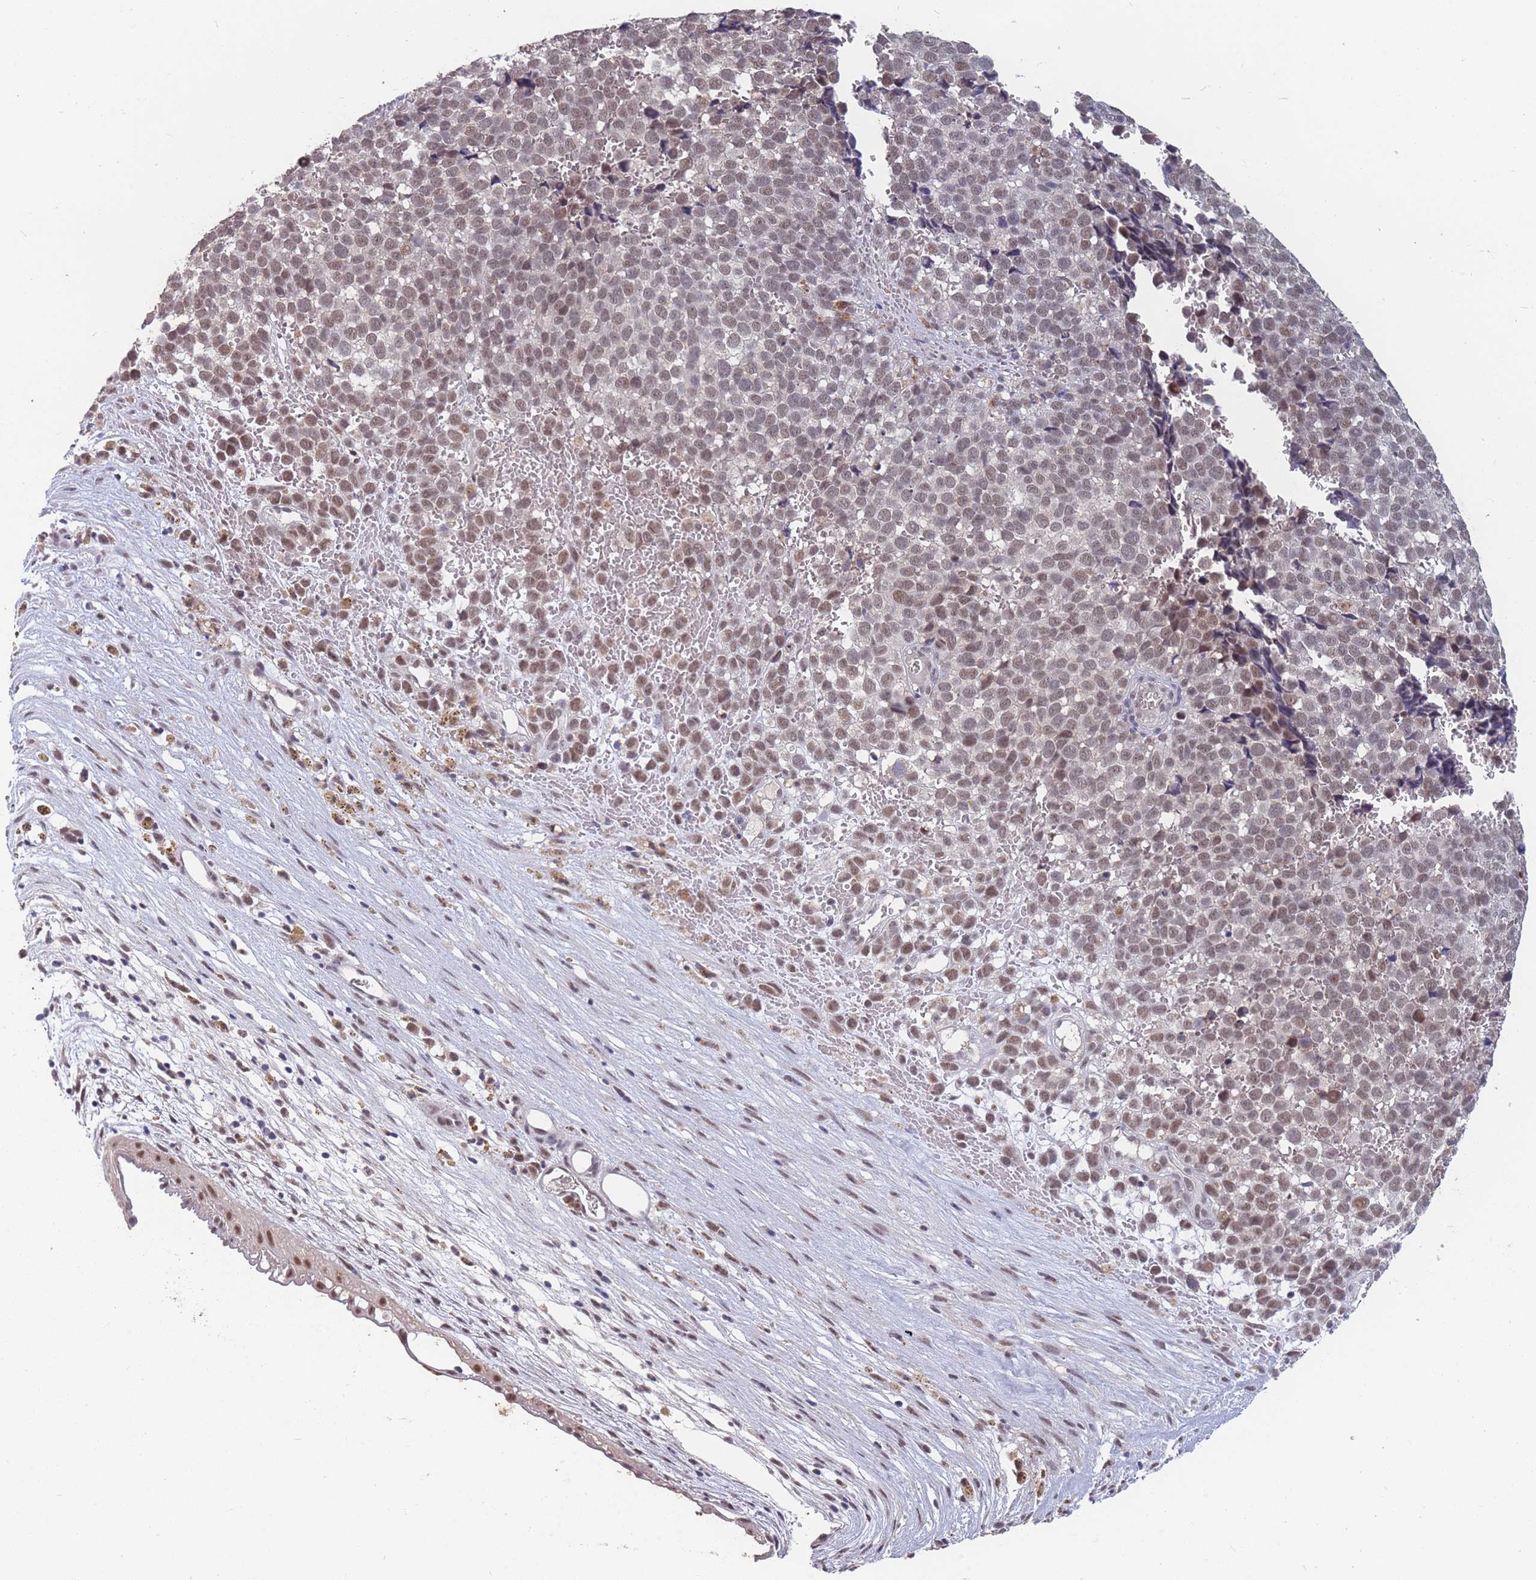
{"staining": {"intensity": "weak", "quantity": ">75%", "location": "nuclear"}, "tissue": "melanoma", "cell_type": "Tumor cells", "image_type": "cancer", "snomed": [{"axis": "morphology", "description": "Malignant melanoma, NOS"}, {"axis": "topography", "description": "Nose, NOS"}], "caption": "An immunohistochemistry image of tumor tissue is shown. Protein staining in brown labels weak nuclear positivity in malignant melanoma within tumor cells.", "gene": "SNRPA1", "patient": {"sex": "female", "age": 48}}